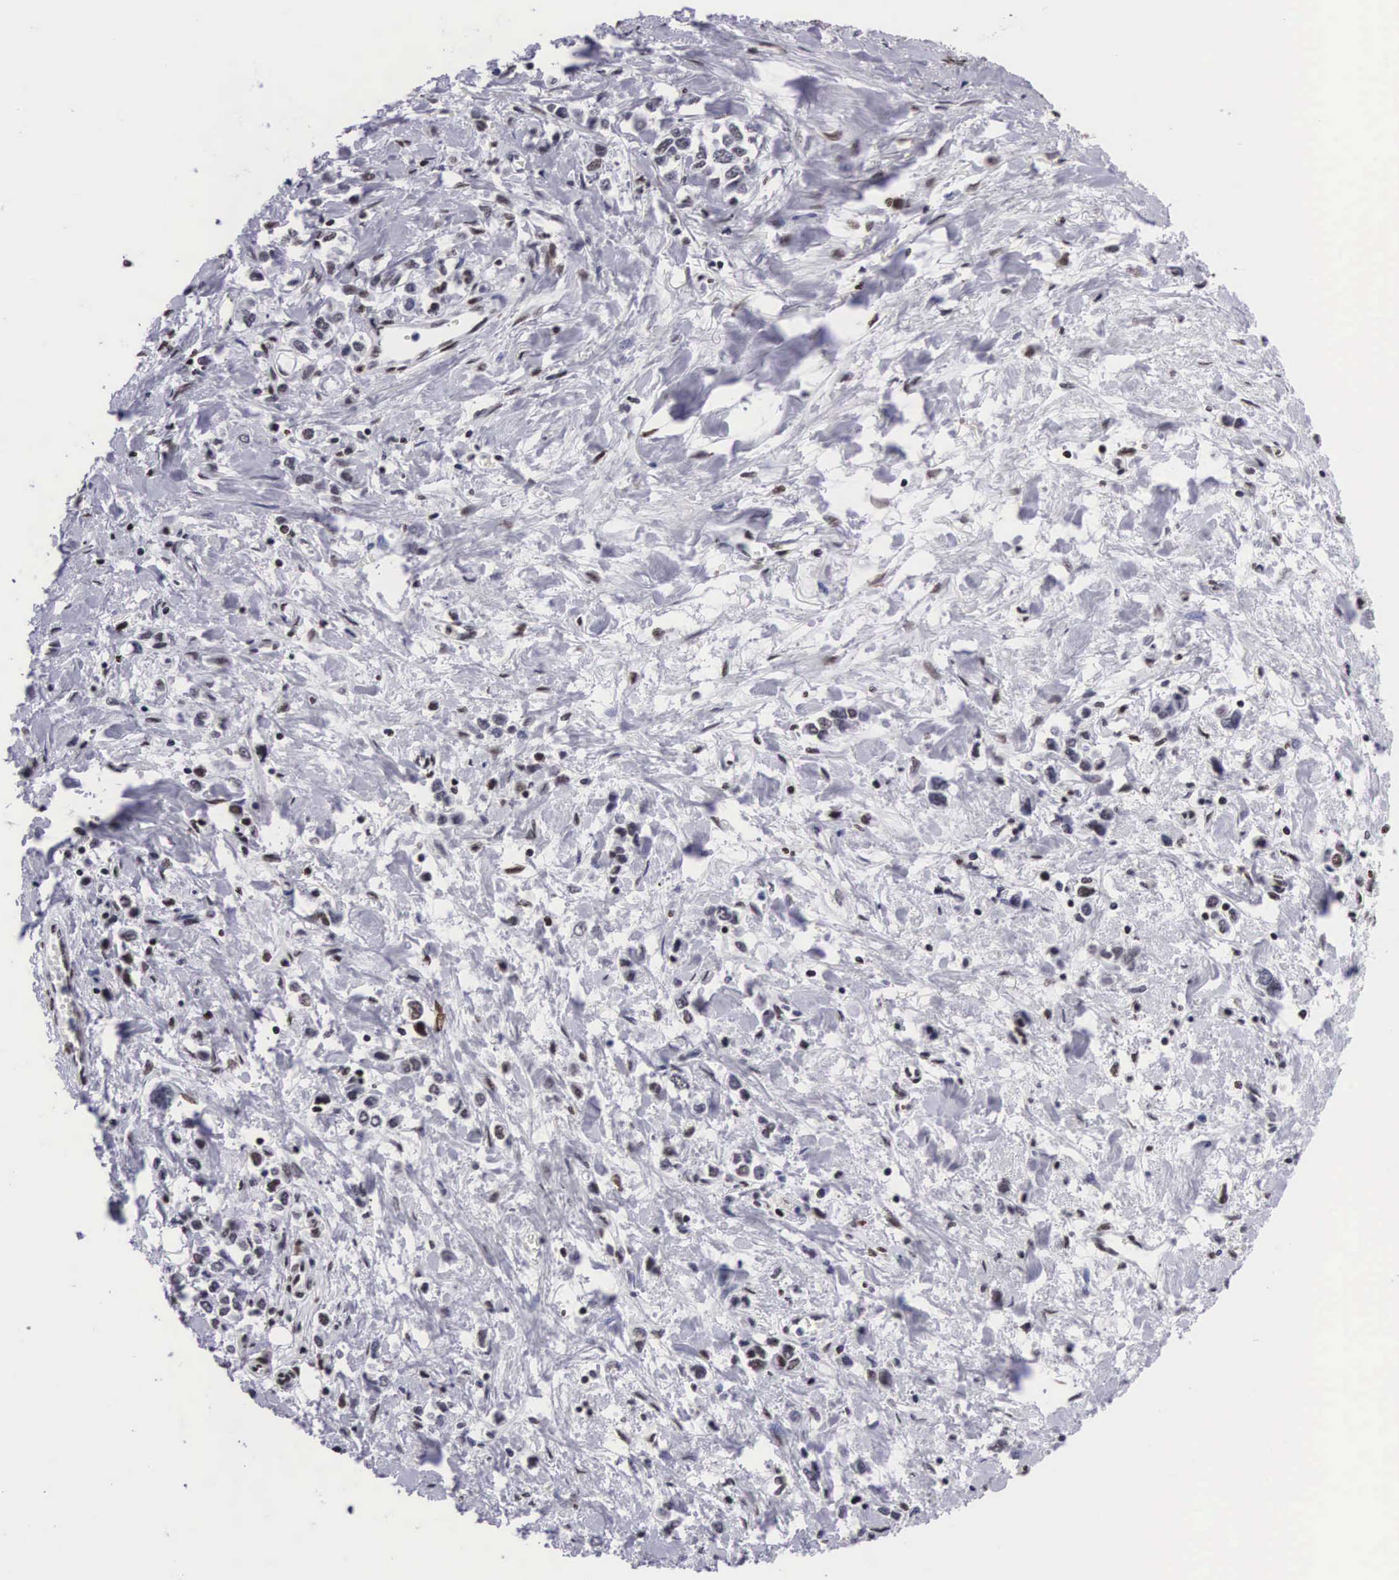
{"staining": {"intensity": "weak", "quantity": "25%-75%", "location": "nuclear"}, "tissue": "stomach cancer", "cell_type": "Tumor cells", "image_type": "cancer", "snomed": [{"axis": "morphology", "description": "Adenocarcinoma, NOS"}, {"axis": "topography", "description": "Stomach, upper"}], "caption": "Immunohistochemistry (IHC) of adenocarcinoma (stomach) displays low levels of weak nuclear positivity in about 25%-75% of tumor cells. The staining is performed using DAB brown chromogen to label protein expression. The nuclei are counter-stained blue using hematoxylin.", "gene": "MECP2", "patient": {"sex": "male", "age": 76}}